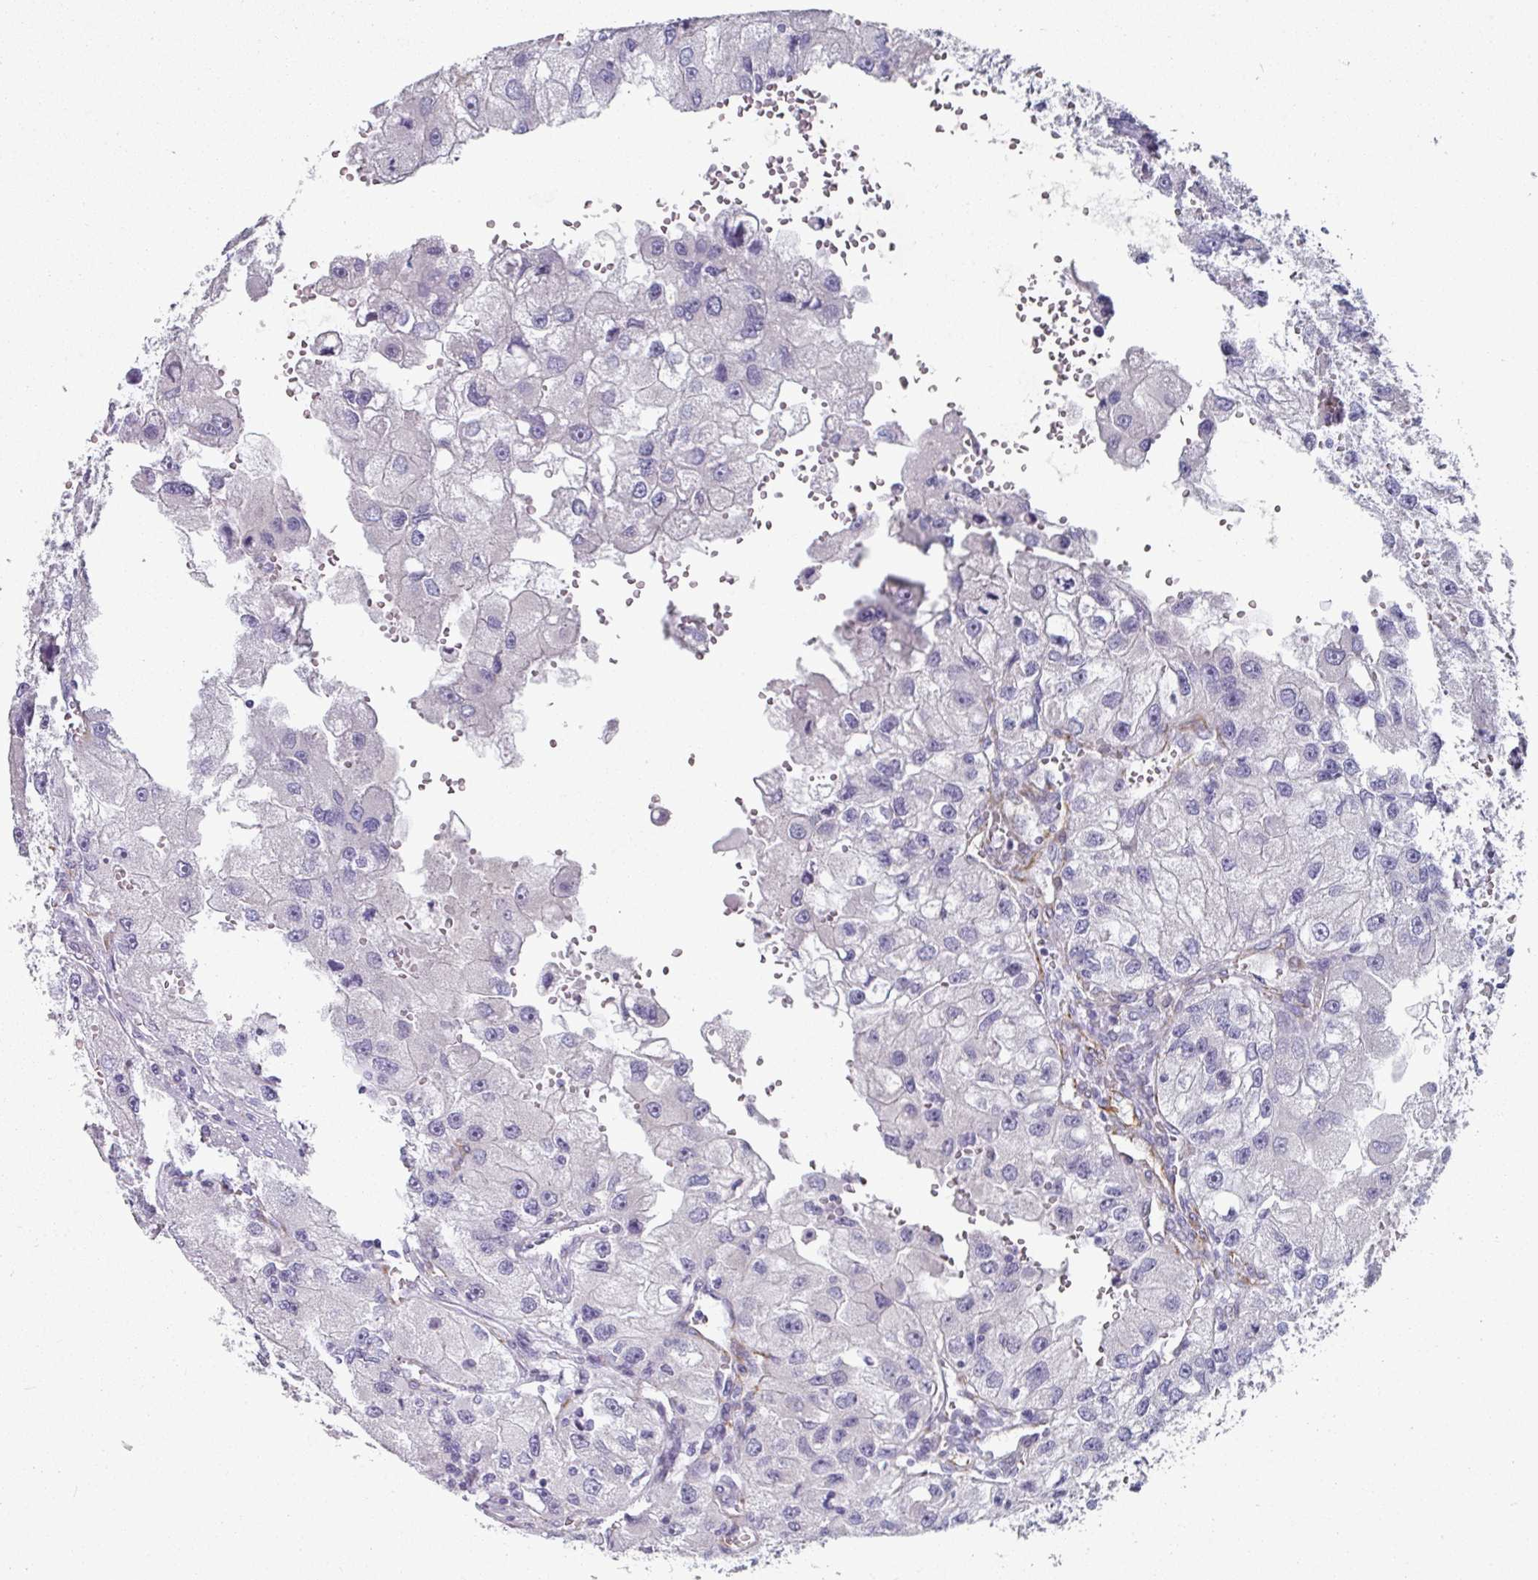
{"staining": {"intensity": "negative", "quantity": "none", "location": "none"}, "tissue": "renal cancer", "cell_type": "Tumor cells", "image_type": "cancer", "snomed": [{"axis": "morphology", "description": "Adenocarcinoma, NOS"}, {"axis": "topography", "description": "Kidney"}], "caption": "High power microscopy photomicrograph of an IHC histopathology image of renal cancer (adenocarcinoma), revealing no significant staining in tumor cells.", "gene": "SLC17A7", "patient": {"sex": "male", "age": 63}}